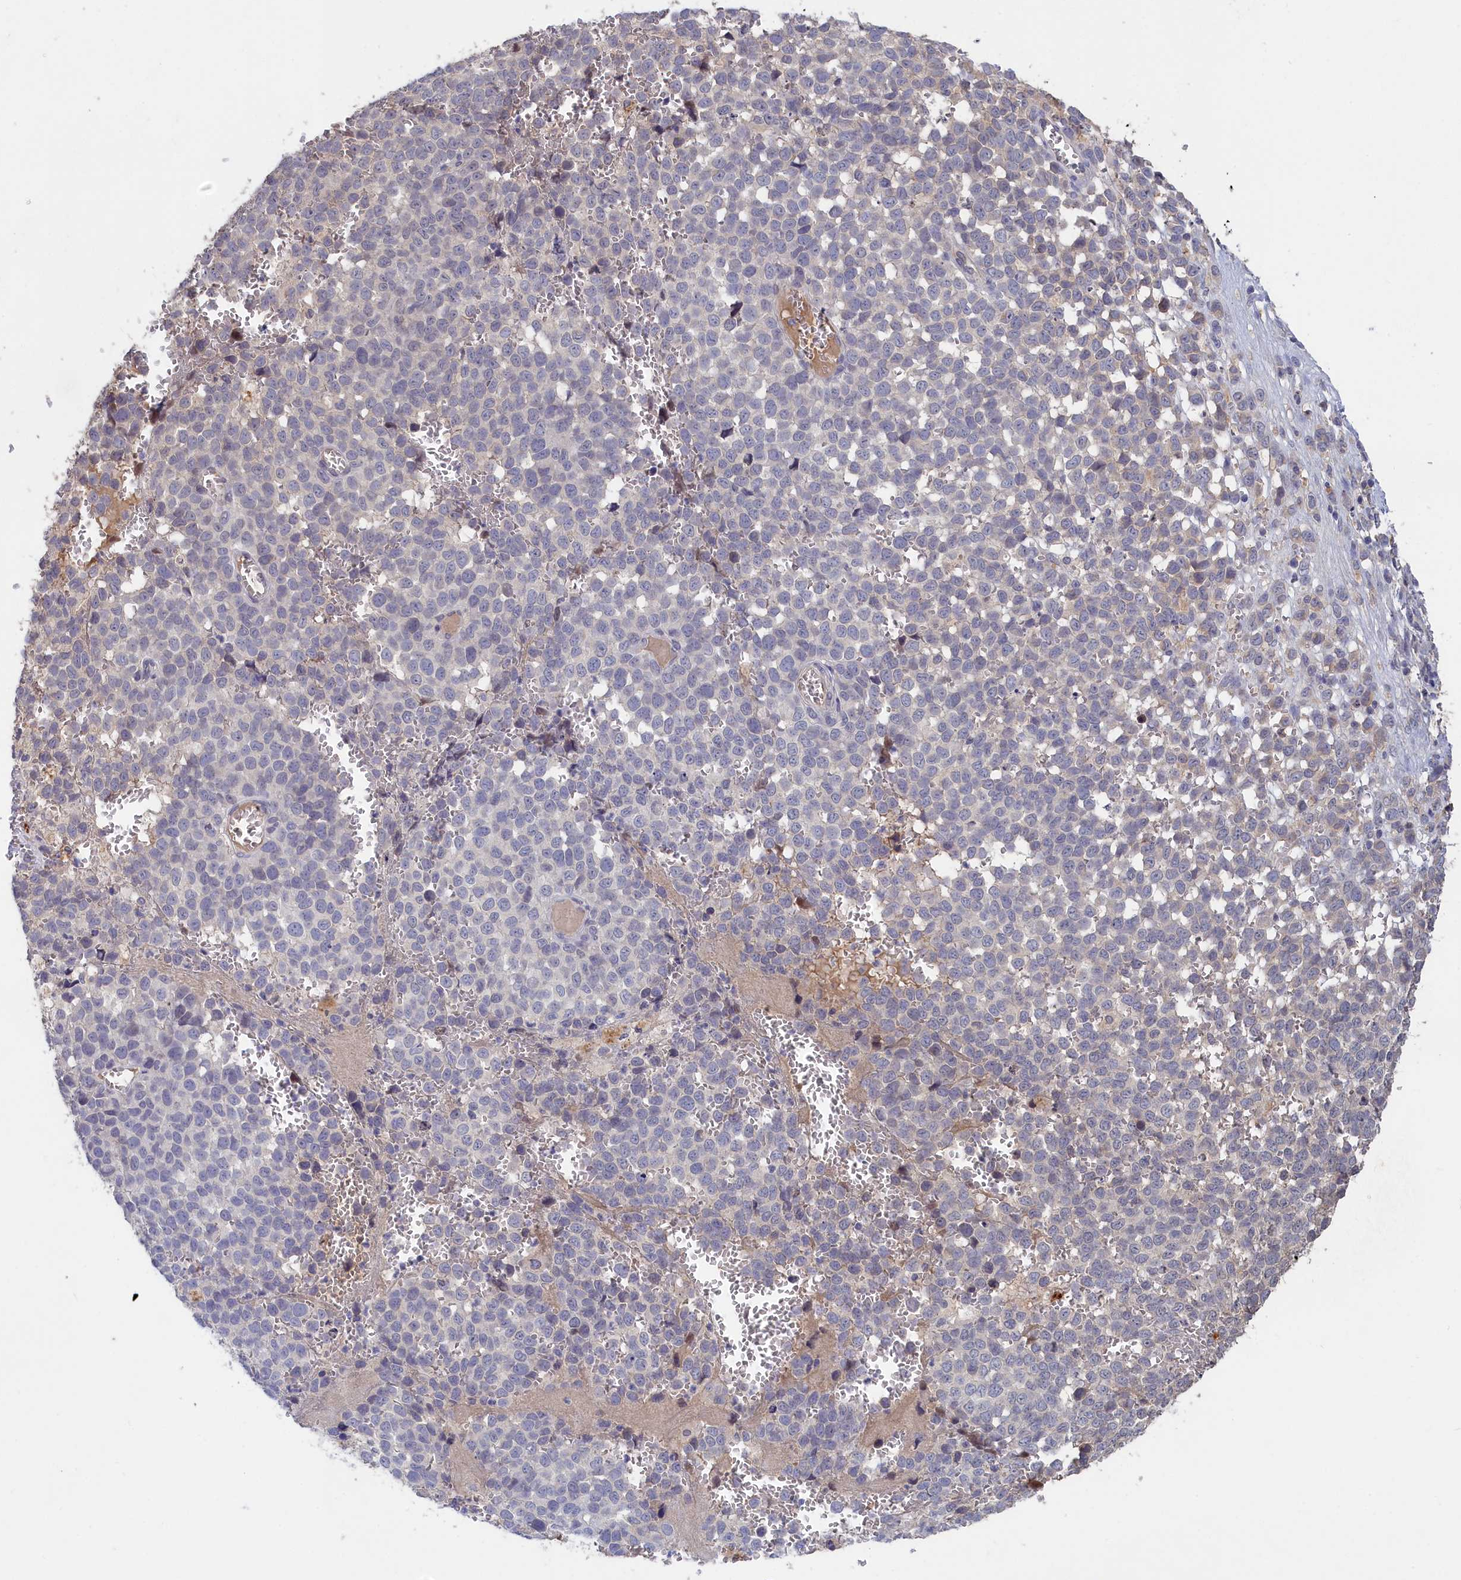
{"staining": {"intensity": "negative", "quantity": "none", "location": "none"}, "tissue": "melanoma", "cell_type": "Tumor cells", "image_type": "cancer", "snomed": [{"axis": "morphology", "description": "Malignant melanoma, NOS"}, {"axis": "topography", "description": "Nose, NOS"}], "caption": "Immunohistochemistry (IHC) photomicrograph of neoplastic tissue: melanoma stained with DAB (3,3'-diaminobenzidine) shows no significant protein expression in tumor cells.", "gene": "CELF5", "patient": {"sex": "female", "age": 48}}